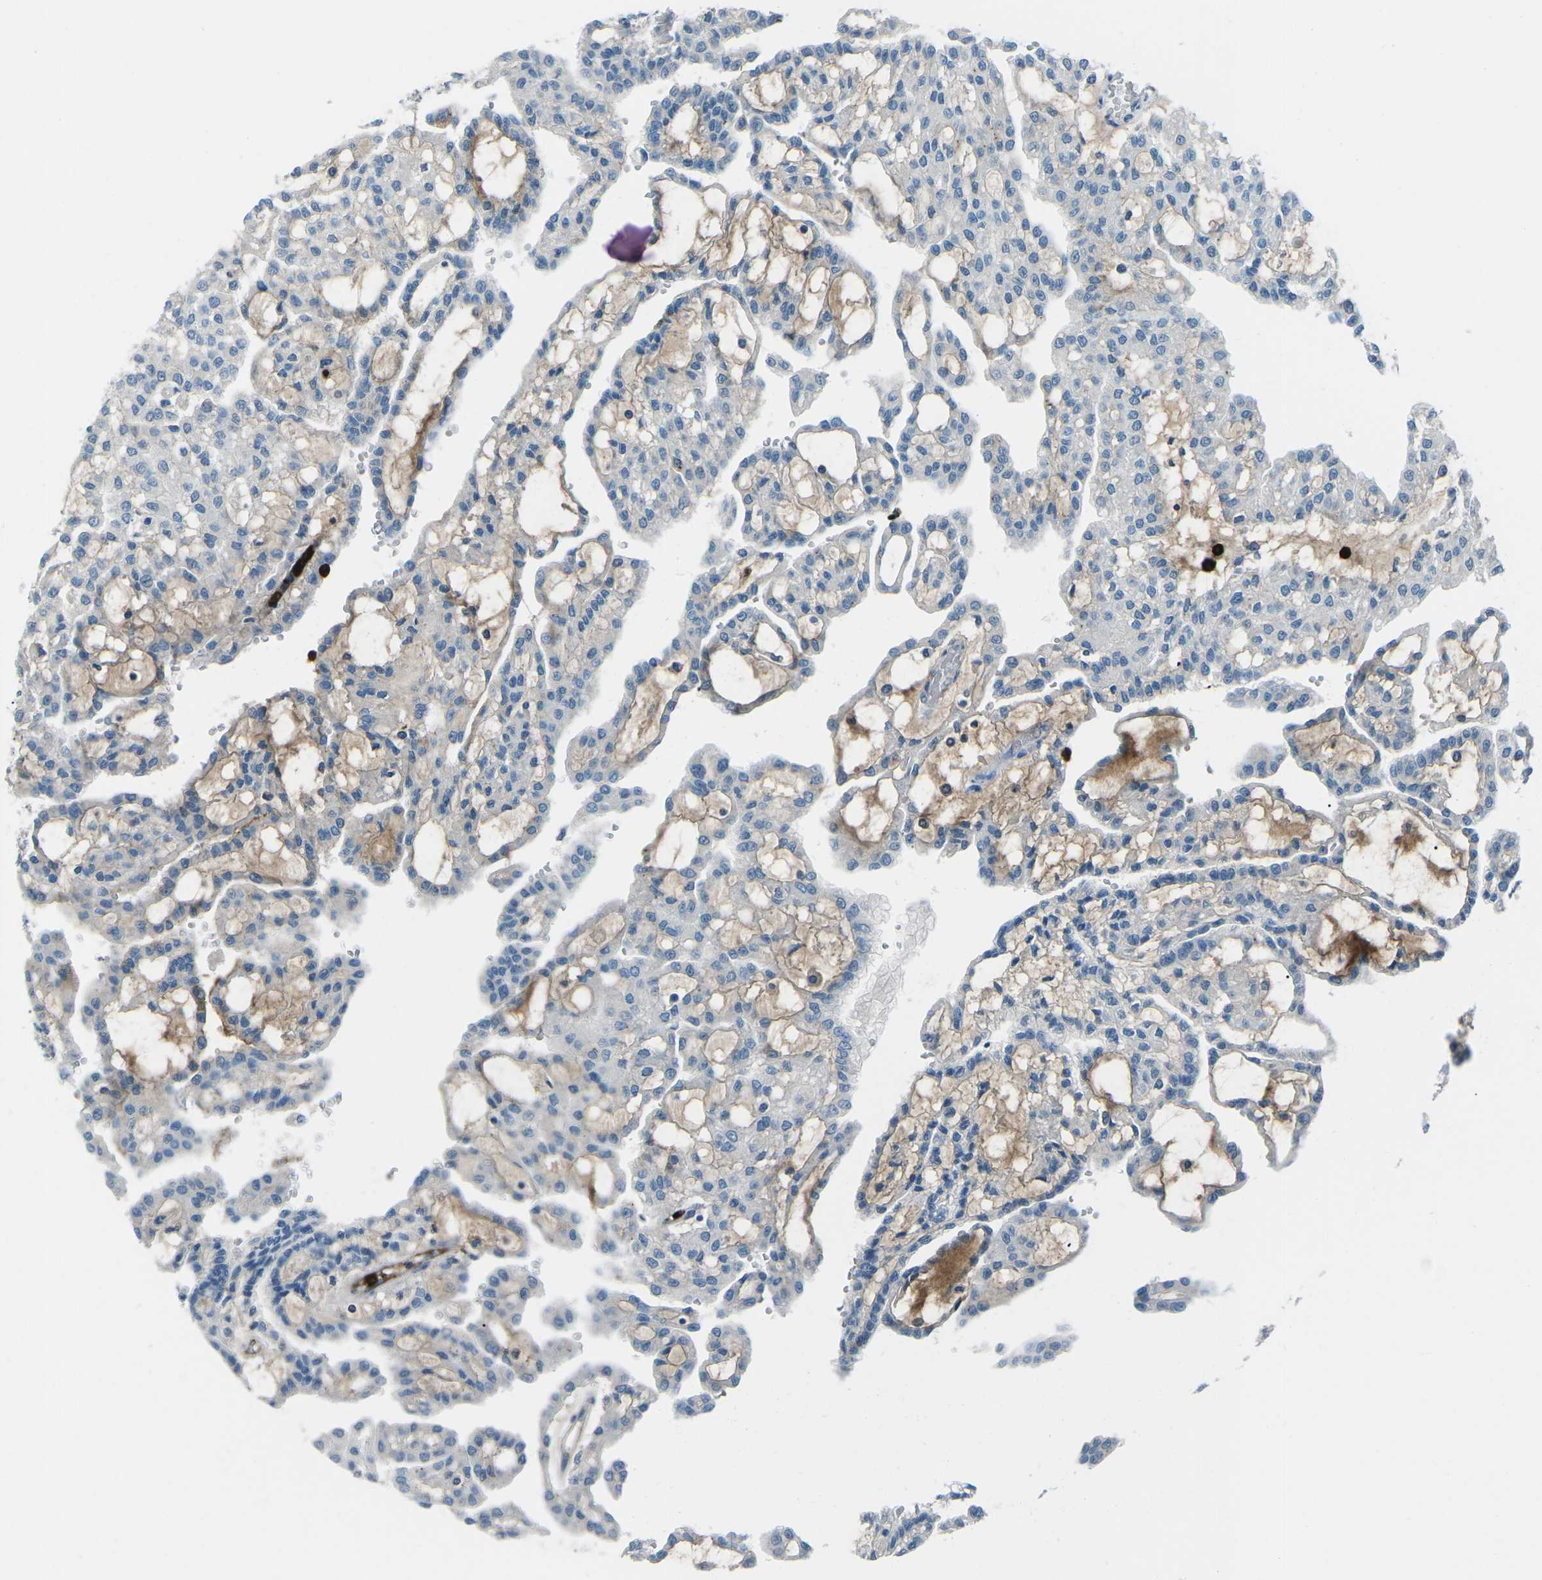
{"staining": {"intensity": "negative", "quantity": "none", "location": "none"}, "tissue": "renal cancer", "cell_type": "Tumor cells", "image_type": "cancer", "snomed": [{"axis": "morphology", "description": "Adenocarcinoma, NOS"}, {"axis": "topography", "description": "Kidney"}], "caption": "The photomicrograph shows no significant staining in tumor cells of renal cancer.", "gene": "FCN1", "patient": {"sex": "male", "age": 63}}